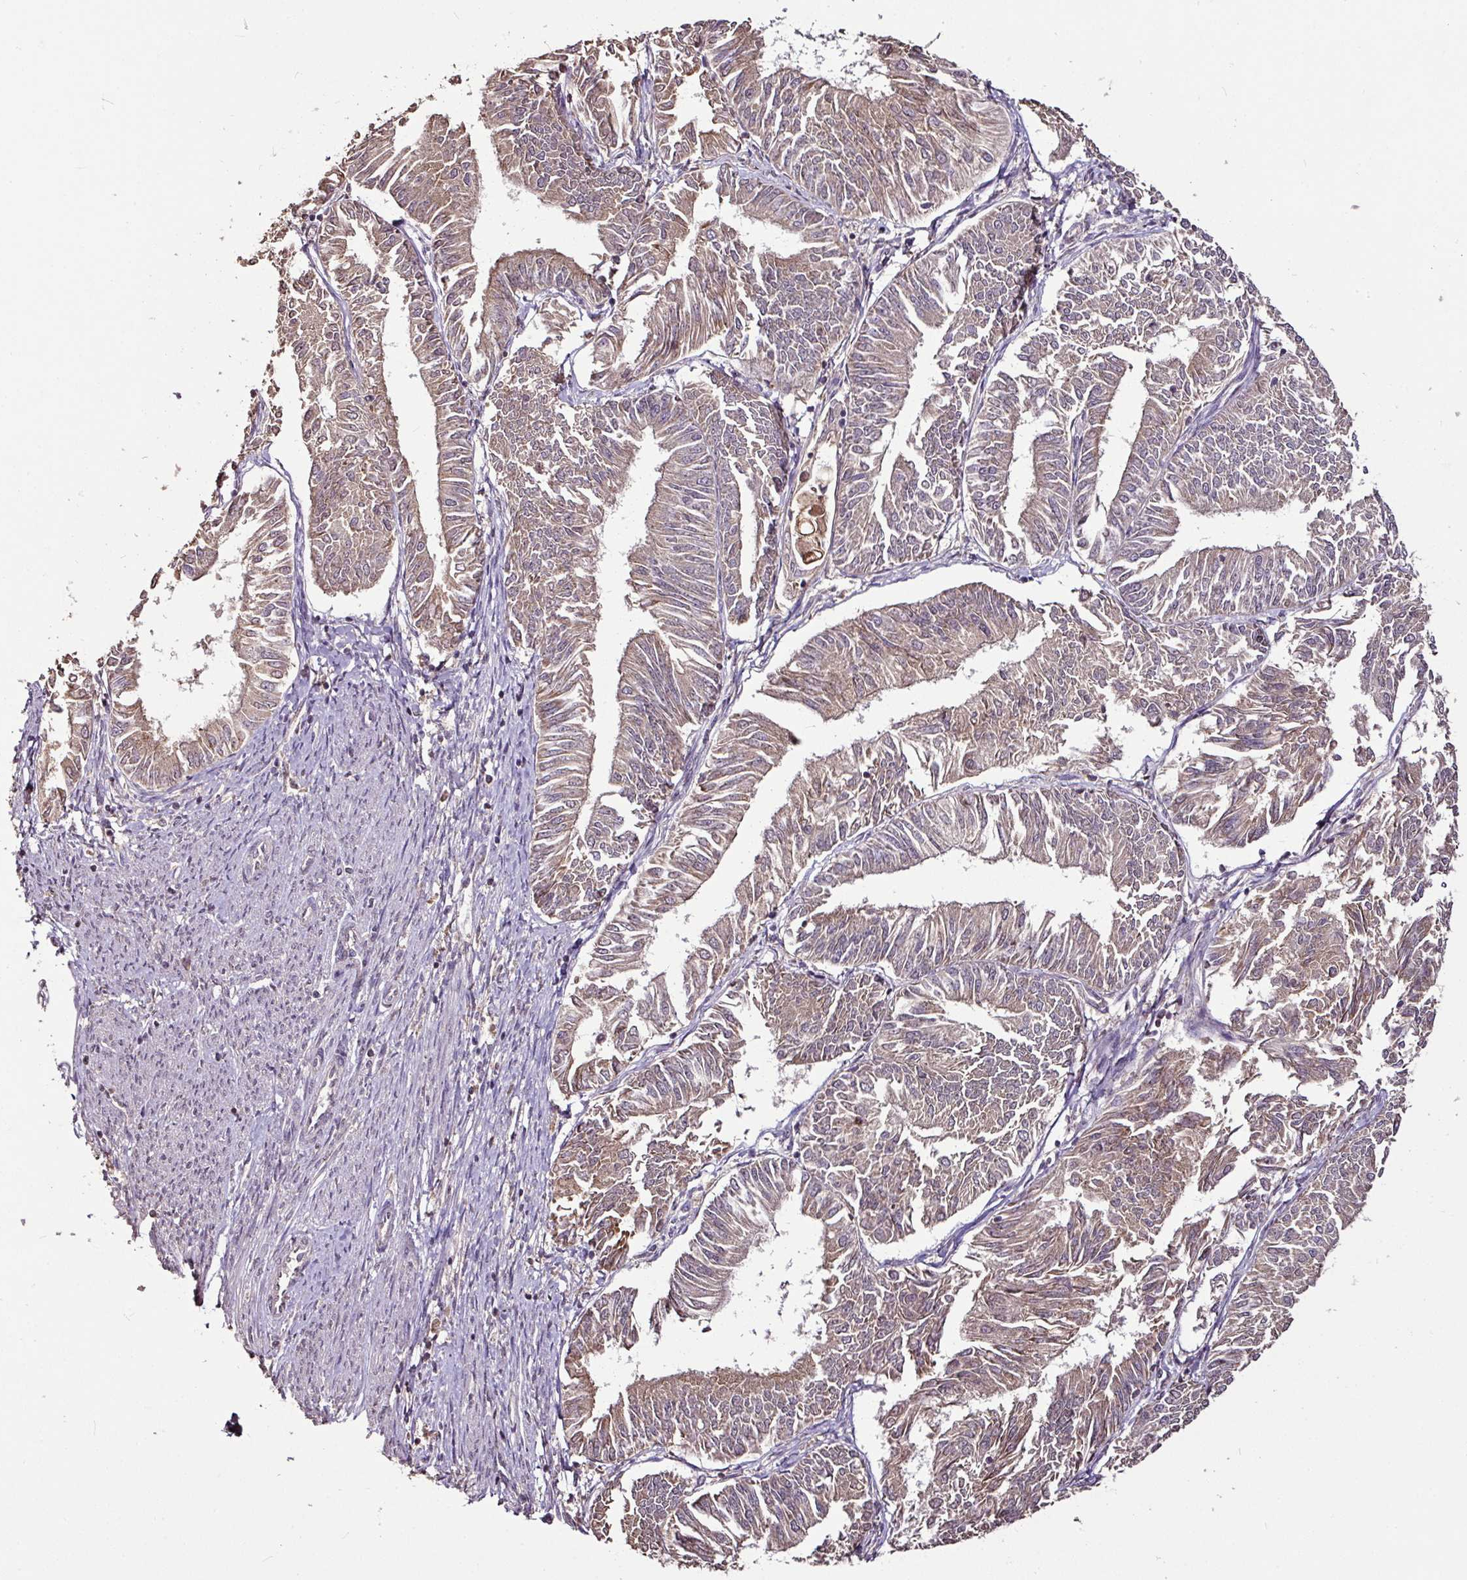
{"staining": {"intensity": "moderate", "quantity": "25%-75%", "location": "cytoplasmic/membranous"}, "tissue": "endometrial cancer", "cell_type": "Tumor cells", "image_type": "cancer", "snomed": [{"axis": "morphology", "description": "Adenocarcinoma, NOS"}, {"axis": "topography", "description": "Endometrium"}], "caption": "Immunohistochemistry (IHC) image of neoplastic tissue: human endometrial adenocarcinoma stained using immunohistochemistry exhibits medium levels of moderate protein expression localized specifically in the cytoplasmic/membranous of tumor cells, appearing as a cytoplasmic/membranous brown color.", "gene": "RPL38", "patient": {"sex": "female", "age": 58}}